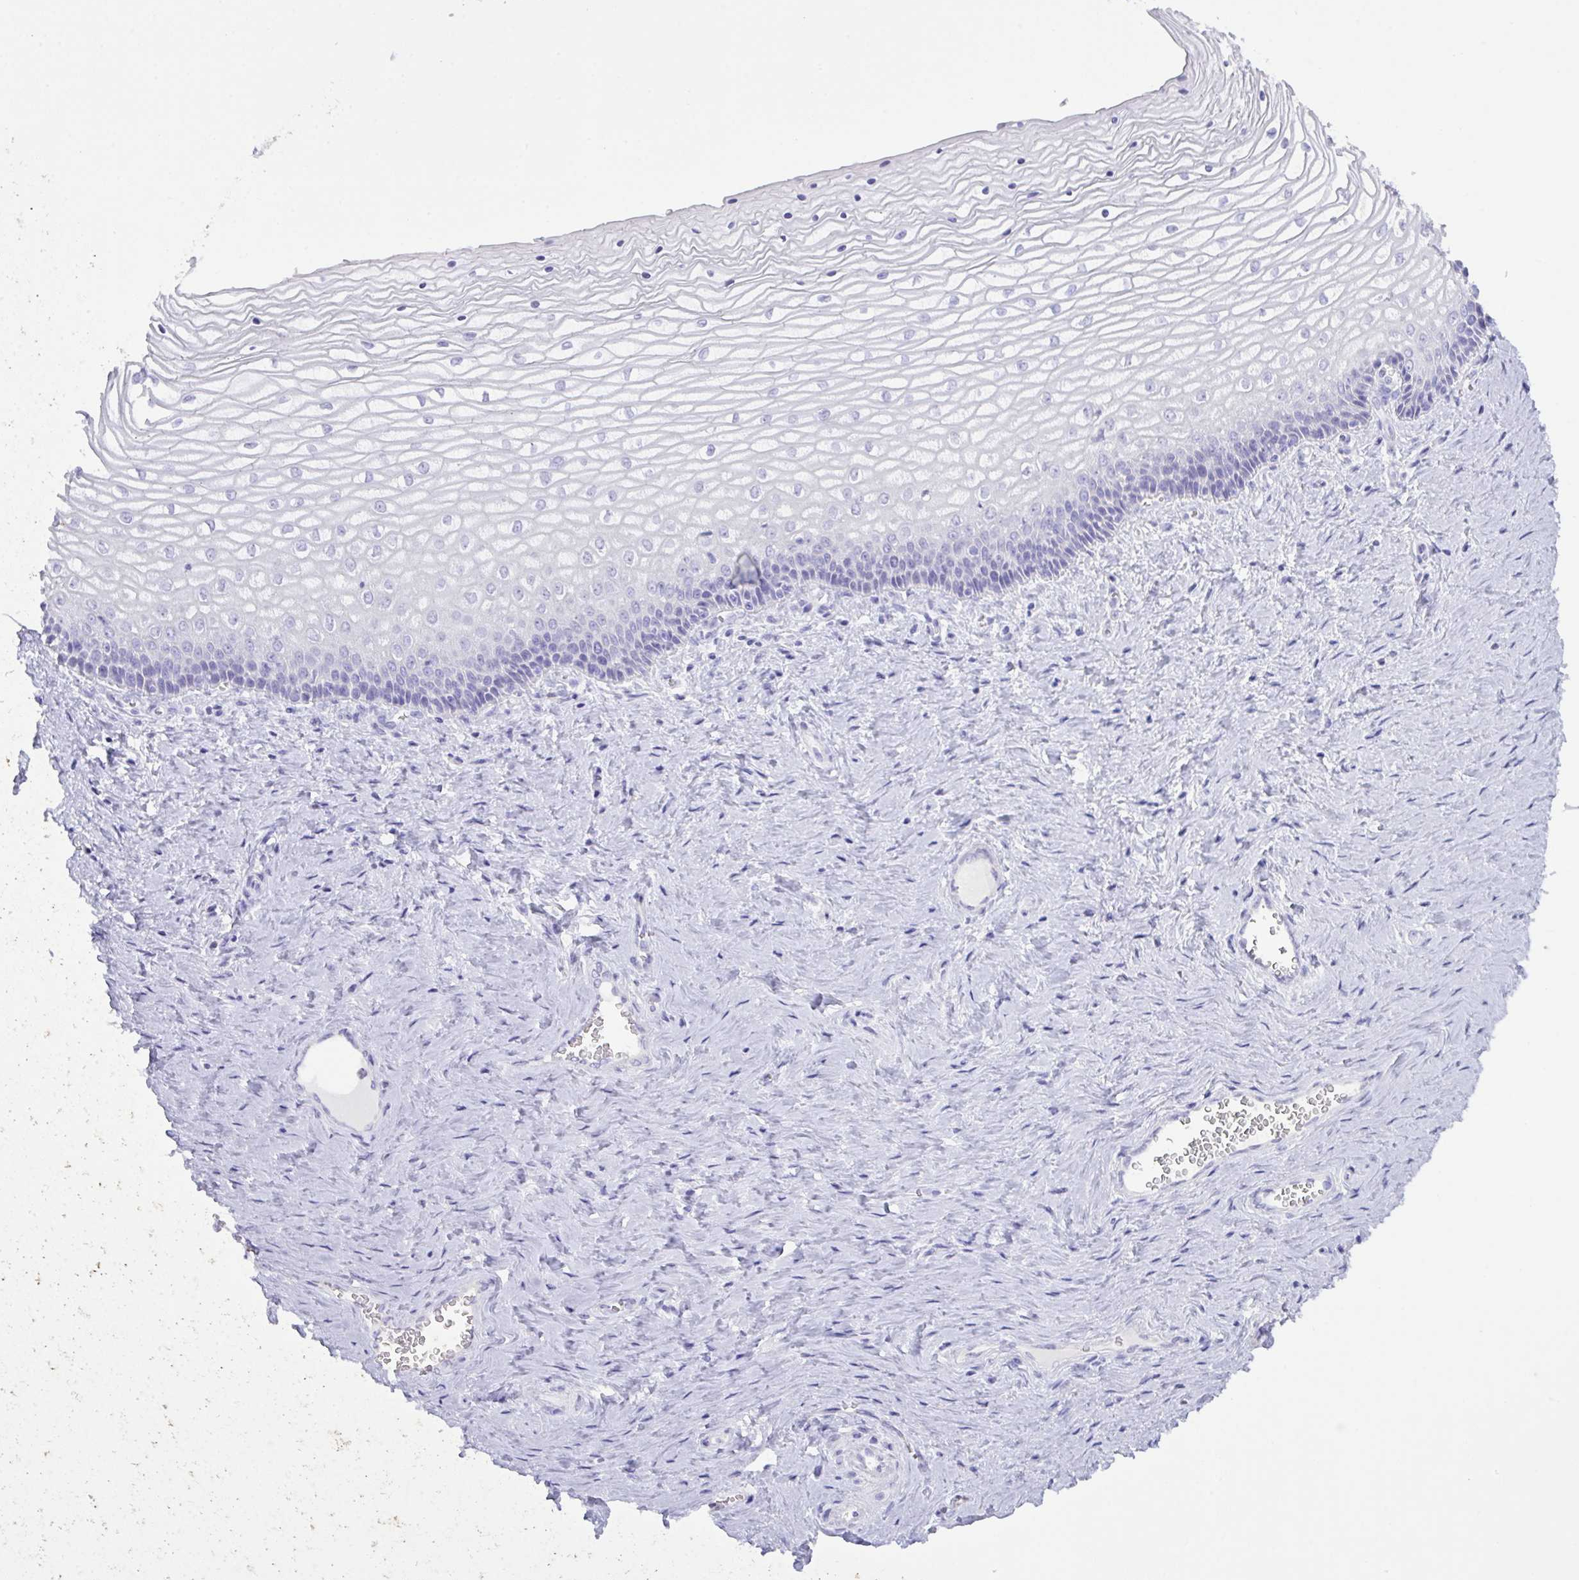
{"staining": {"intensity": "moderate", "quantity": "<25%", "location": "nuclear"}, "tissue": "vagina", "cell_type": "Squamous epithelial cells", "image_type": "normal", "snomed": [{"axis": "morphology", "description": "Normal tissue, NOS"}, {"axis": "topography", "description": "Vagina"}], "caption": "Immunohistochemical staining of unremarkable human vagina demonstrates moderate nuclear protein staining in approximately <25% of squamous epithelial cells. (DAB IHC, brown staining for protein, blue staining for nuclei).", "gene": "CST11", "patient": {"sex": "female", "age": 45}}